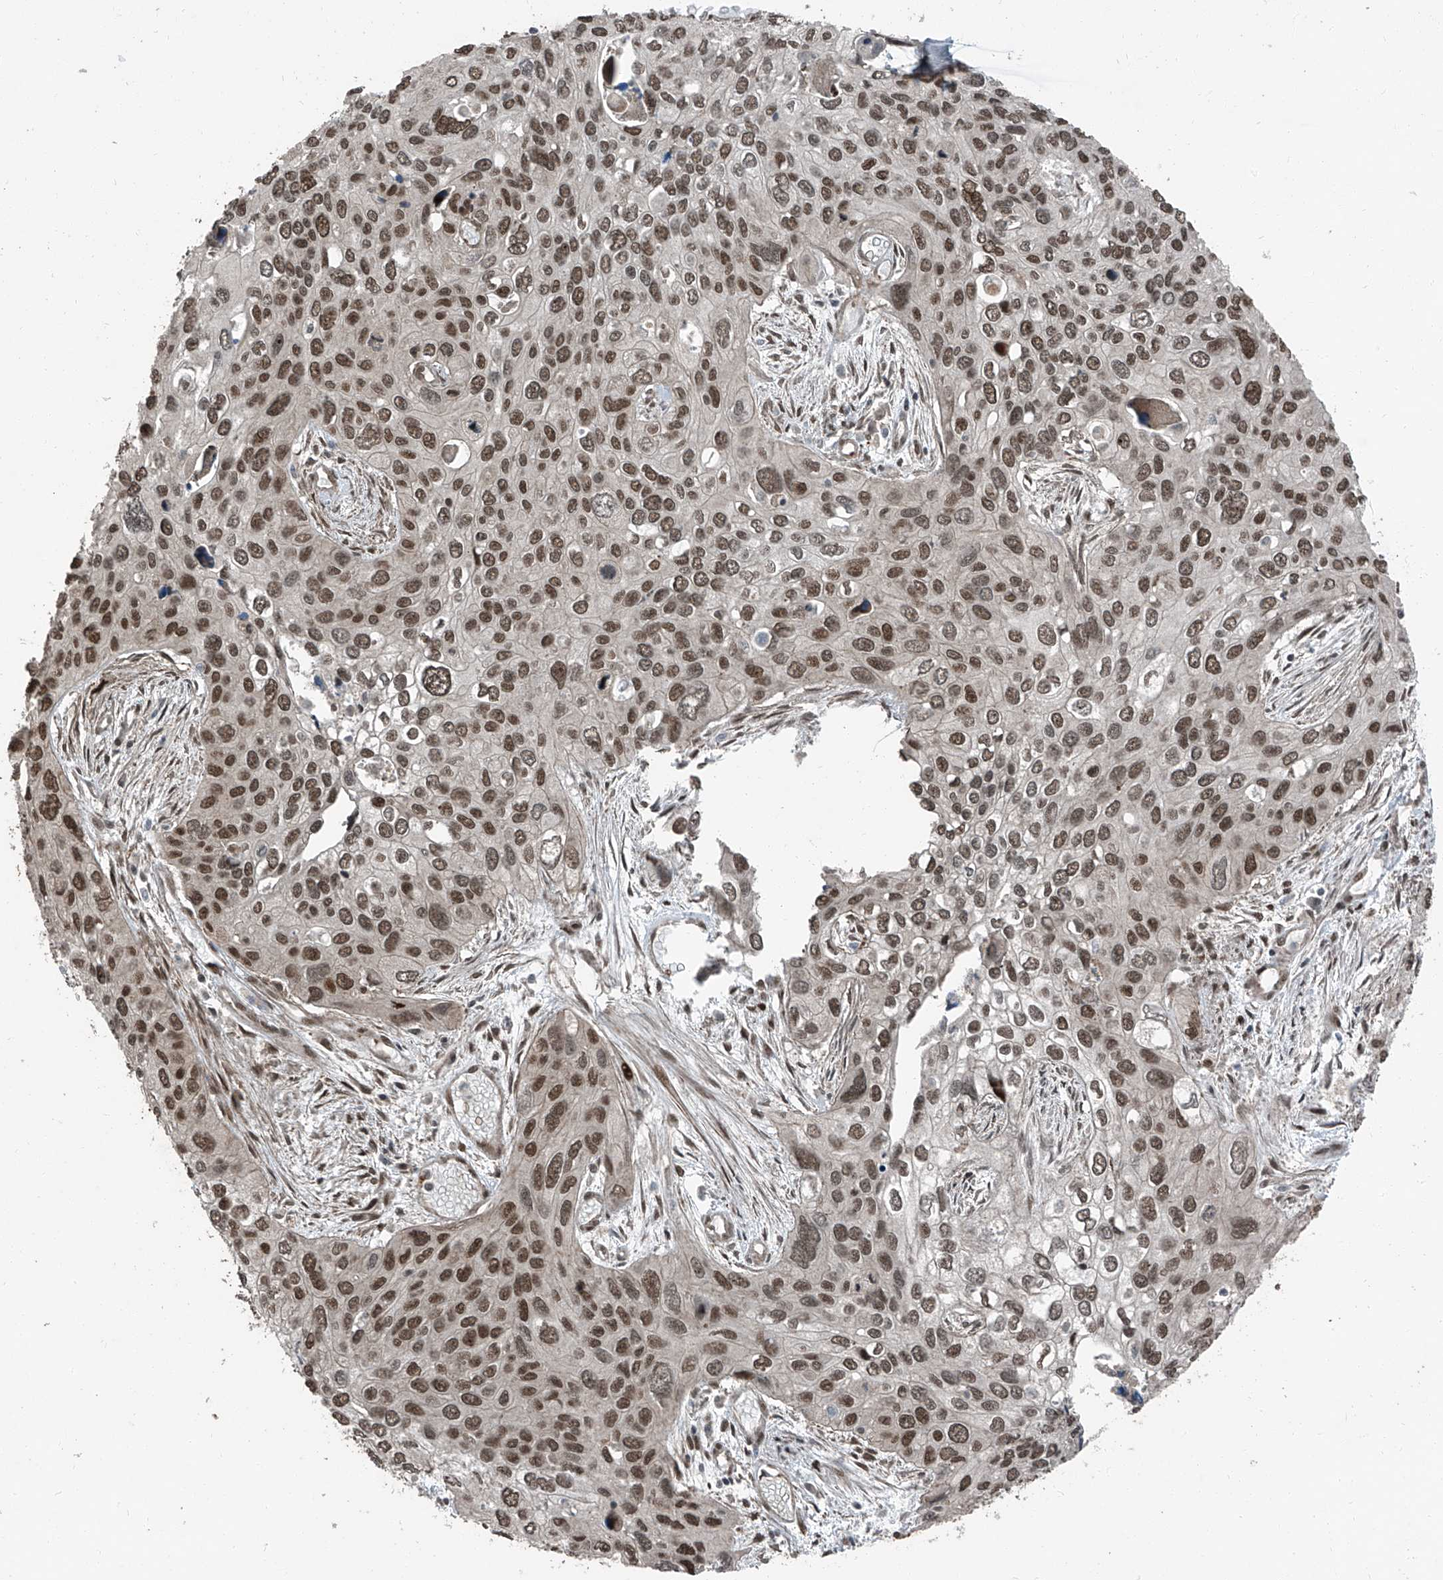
{"staining": {"intensity": "moderate", "quantity": ">75%", "location": "nuclear"}, "tissue": "cervical cancer", "cell_type": "Tumor cells", "image_type": "cancer", "snomed": [{"axis": "morphology", "description": "Squamous cell carcinoma, NOS"}, {"axis": "topography", "description": "Cervix"}], "caption": "Immunohistochemistry (IHC) of human cervical cancer displays medium levels of moderate nuclear positivity in approximately >75% of tumor cells. (Brightfield microscopy of DAB IHC at high magnification).", "gene": "ZNF570", "patient": {"sex": "female", "age": 55}}